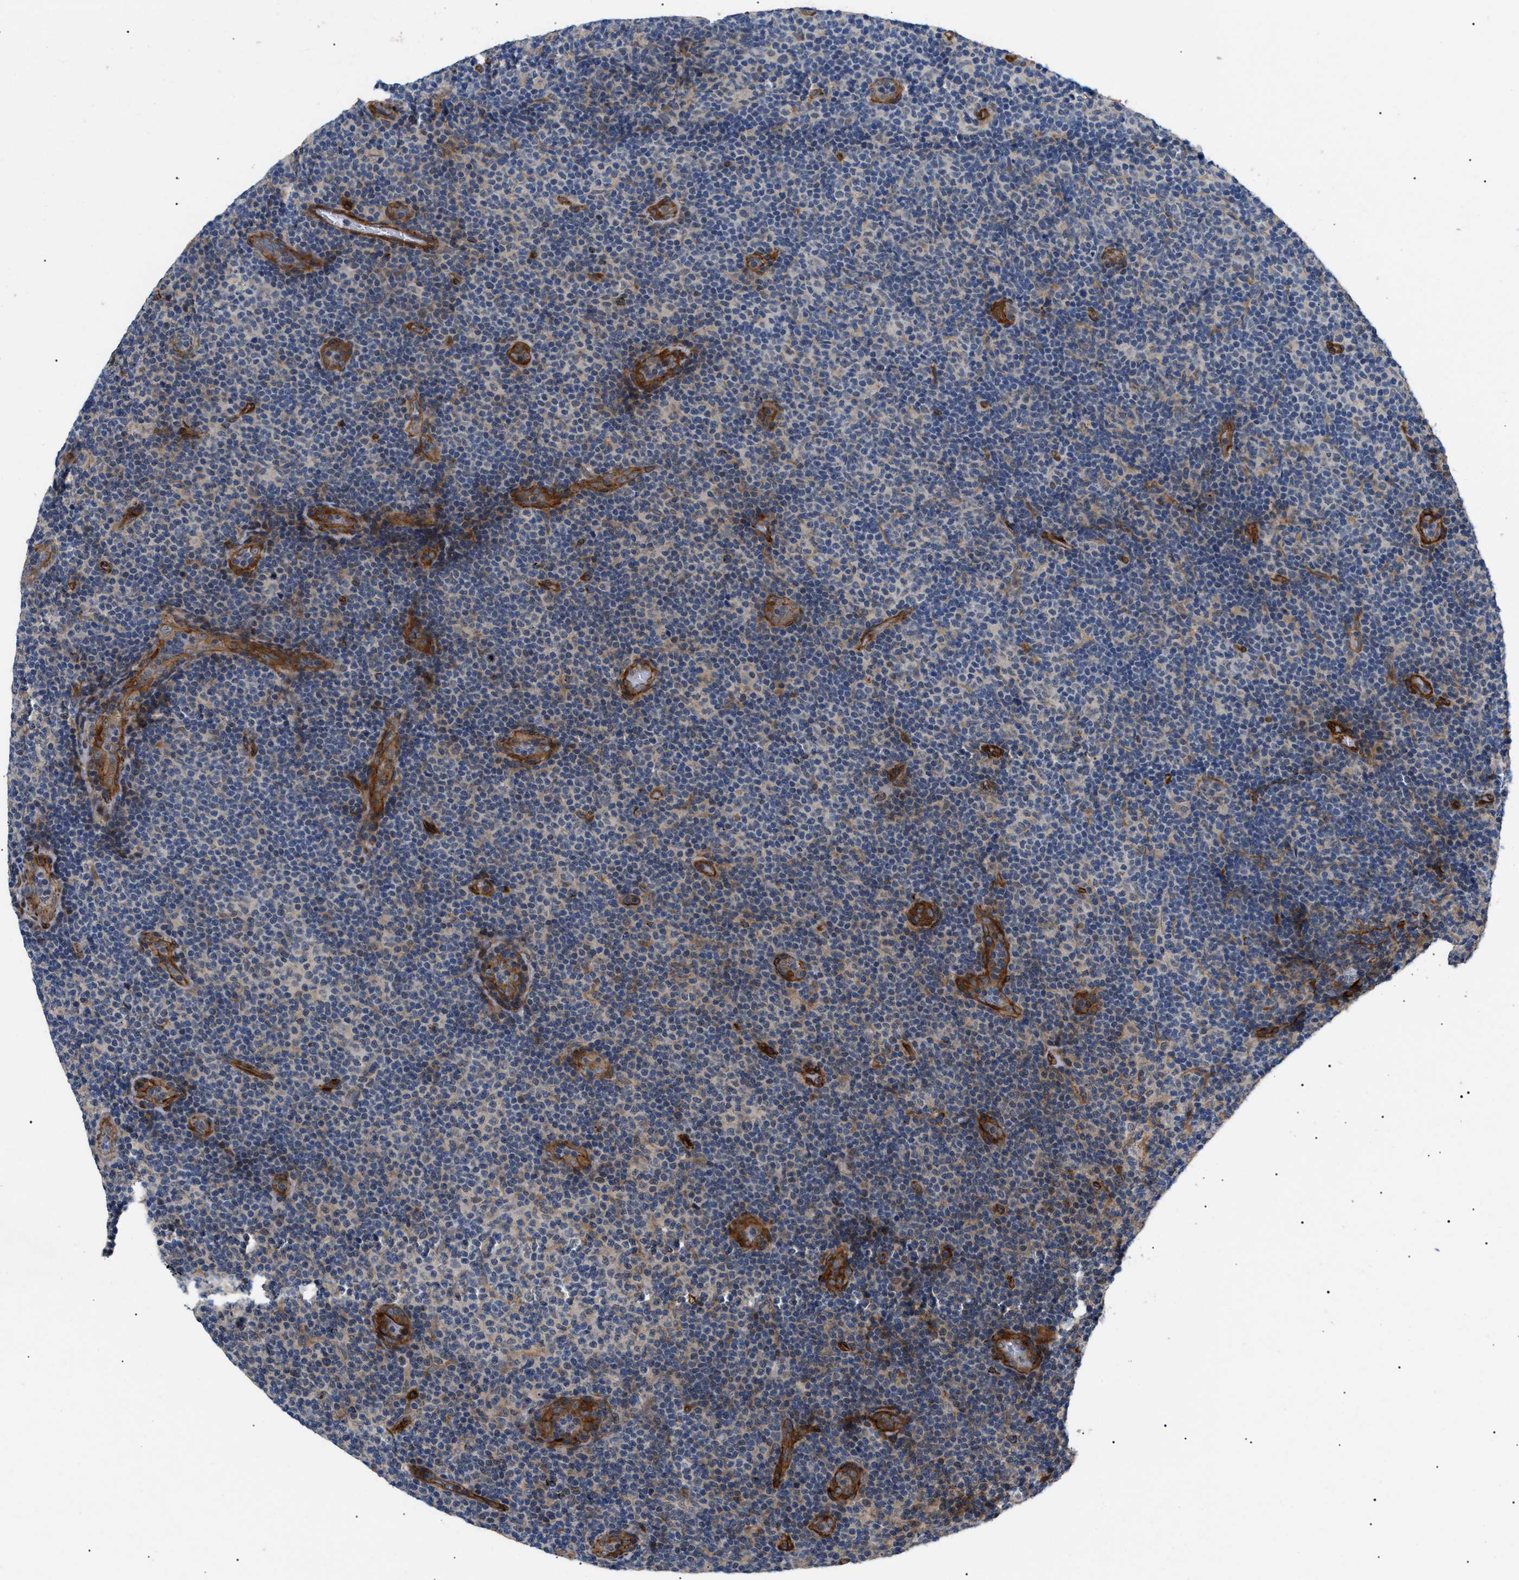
{"staining": {"intensity": "weak", "quantity": "25%-75%", "location": "cytoplasmic/membranous"}, "tissue": "lymphoma", "cell_type": "Tumor cells", "image_type": "cancer", "snomed": [{"axis": "morphology", "description": "Malignant lymphoma, non-Hodgkin's type, Low grade"}, {"axis": "topography", "description": "Lymph node"}], "caption": "A high-resolution micrograph shows immunohistochemistry staining of lymphoma, which reveals weak cytoplasmic/membranous staining in about 25%-75% of tumor cells. (DAB IHC, brown staining for protein, blue staining for nuclei).", "gene": "CRCP", "patient": {"sex": "male", "age": 83}}